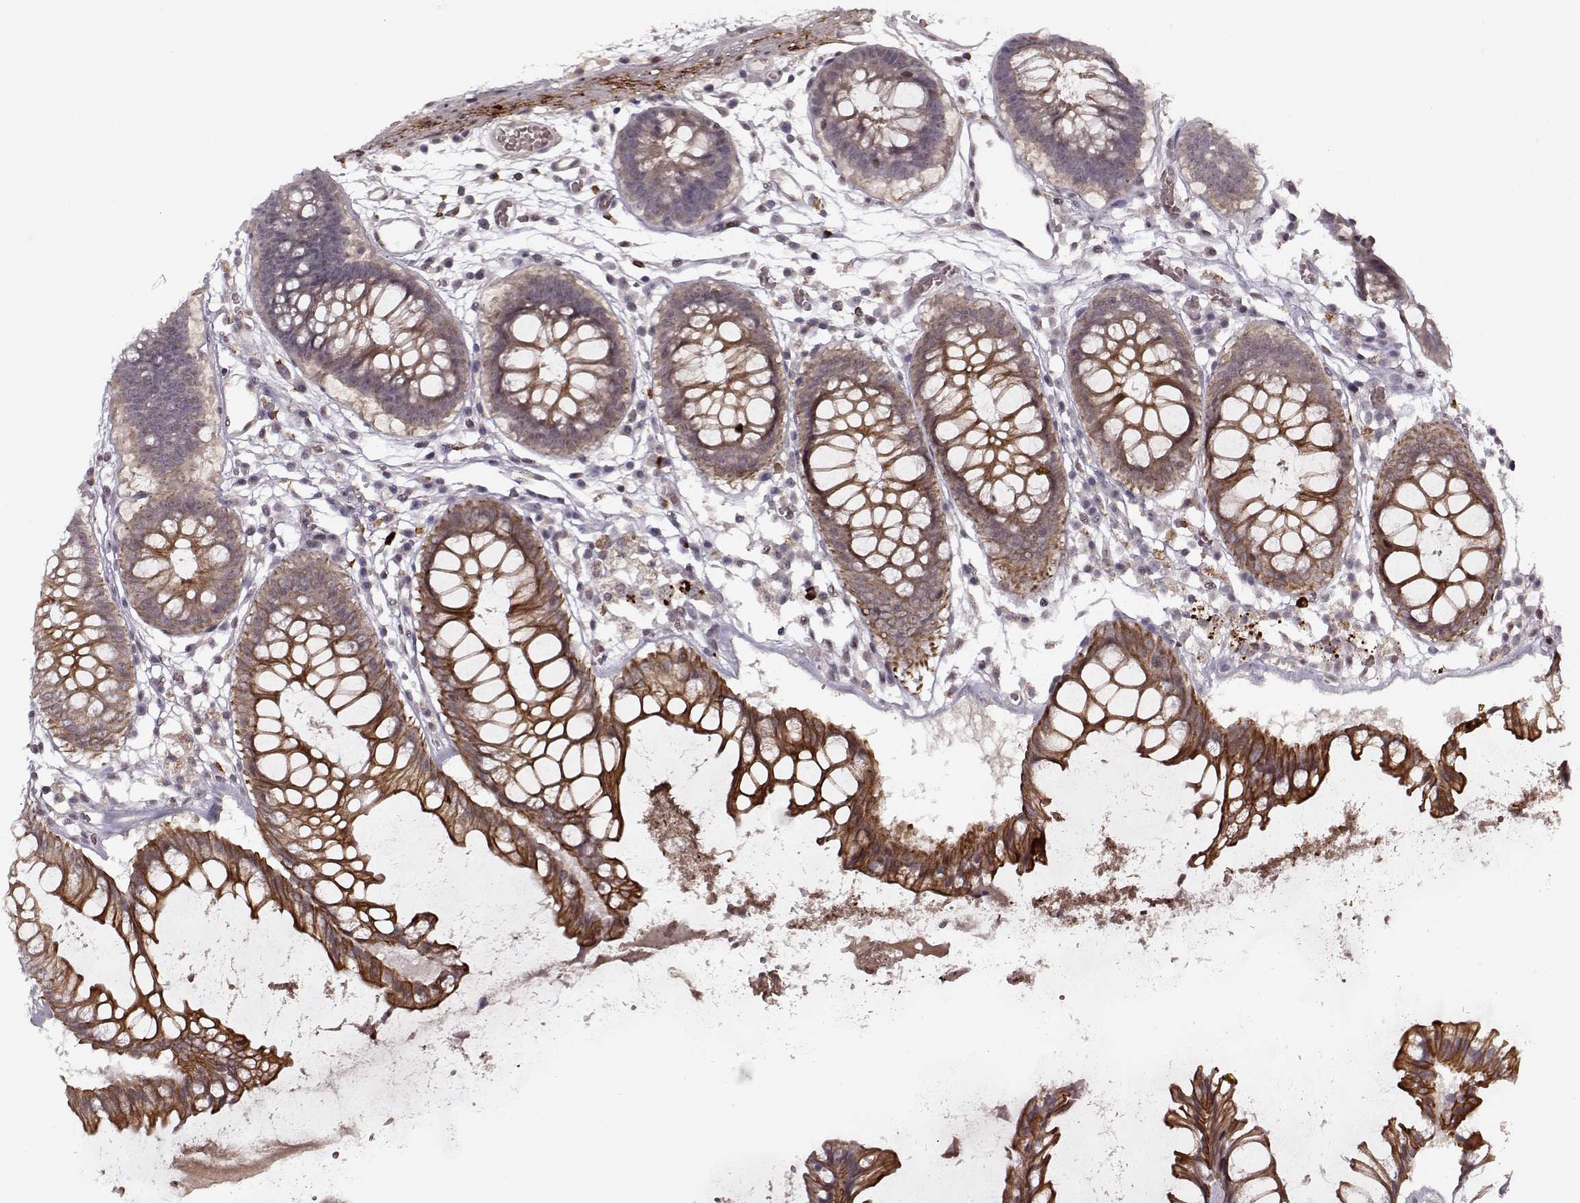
{"staining": {"intensity": "negative", "quantity": "none", "location": "none"}, "tissue": "colon", "cell_type": "Endothelial cells", "image_type": "normal", "snomed": [{"axis": "morphology", "description": "Normal tissue, NOS"}, {"axis": "morphology", "description": "Adenocarcinoma, NOS"}, {"axis": "topography", "description": "Colon"}], "caption": "Human colon stained for a protein using immunohistochemistry shows no positivity in endothelial cells.", "gene": "DENND4B", "patient": {"sex": "male", "age": 65}}